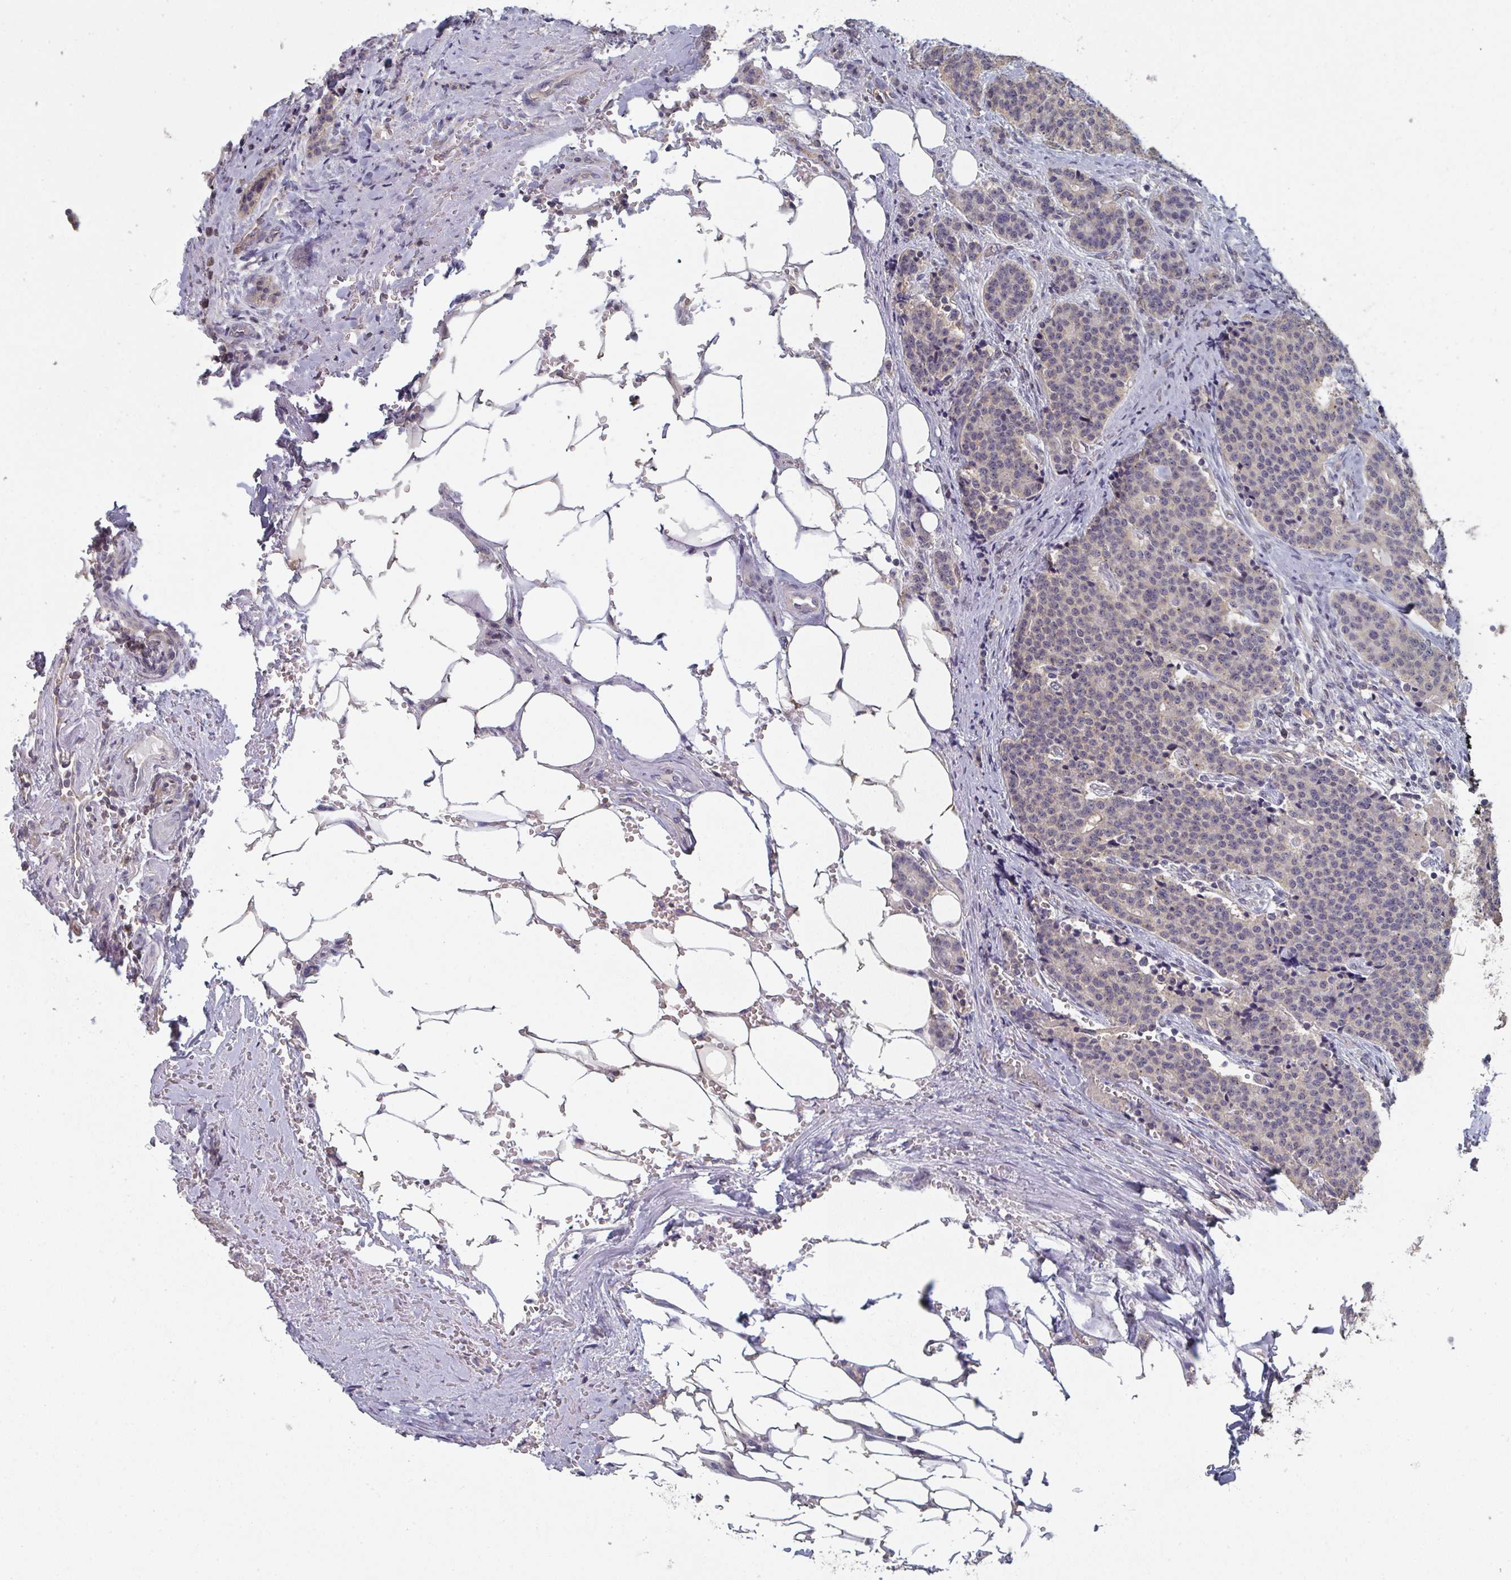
{"staining": {"intensity": "weak", "quantity": "25%-75%", "location": "cytoplasmic/membranous"}, "tissue": "carcinoid", "cell_type": "Tumor cells", "image_type": "cancer", "snomed": [{"axis": "morphology", "description": "Carcinoid, malignant, NOS"}, {"axis": "topography", "description": "Small intestine"}], "caption": "Protein expression analysis of carcinoid demonstrates weak cytoplasmic/membranous staining in approximately 25%-75% of tumor cells.", "gene": "LIX1", "patient": {"sex": "female", "age": 73}}